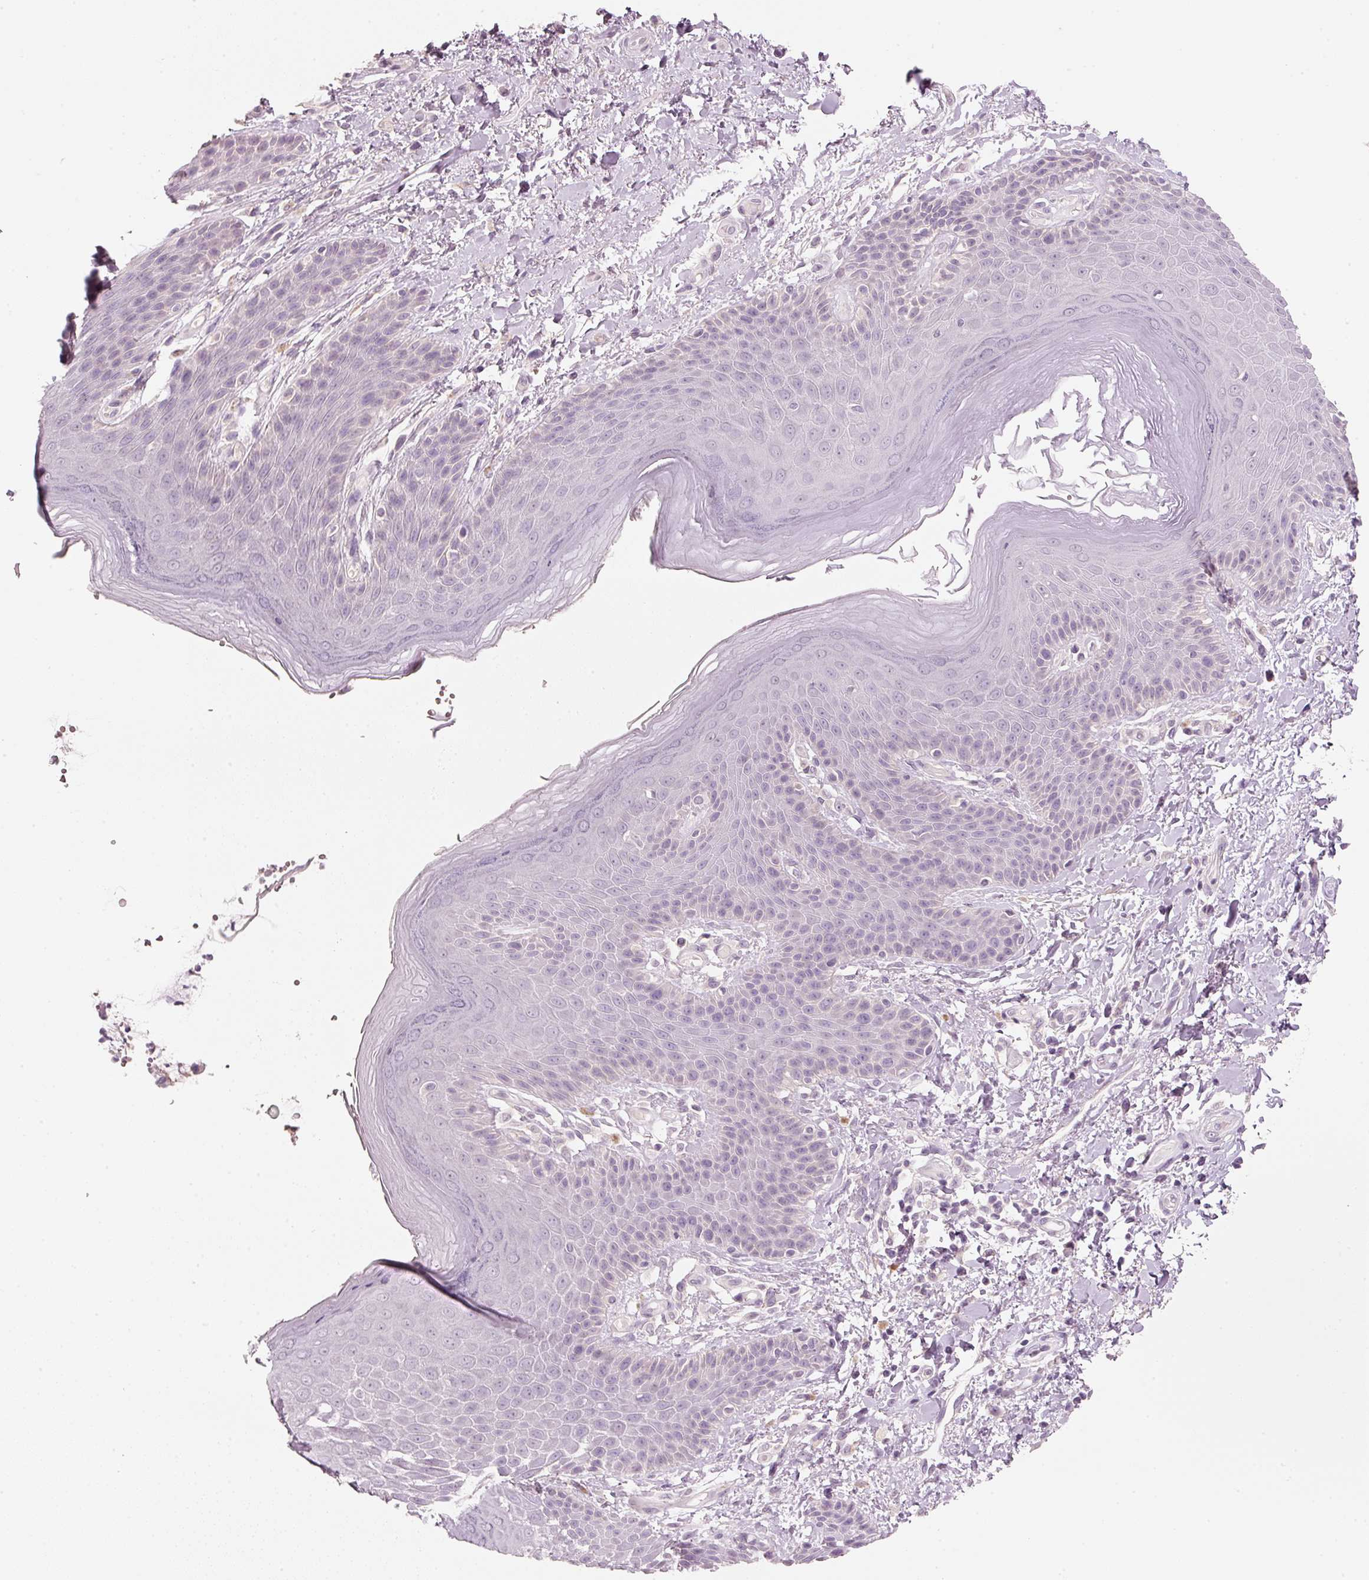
{"staining": {"intensity": "negative", "quantity": "none", "location": "none"}, "tissue": "skin", "cell_type": "Epidermal cells", "image_type": "normal", "snomed": [{"axis": "morphology", "description": "Normal tissue, NOS"}, {"axis": "topography", "description": "Peripheral nerve tissue"}], "caption": "IHC photomicrograph of unremarkable skin: skin stained with DAB (3,3'-diaminobenzidine) demonstrates no significant protein staining in epidermal cells.", "gene": "STEAP1", "patient": {"sex": "male", "age": 51}}